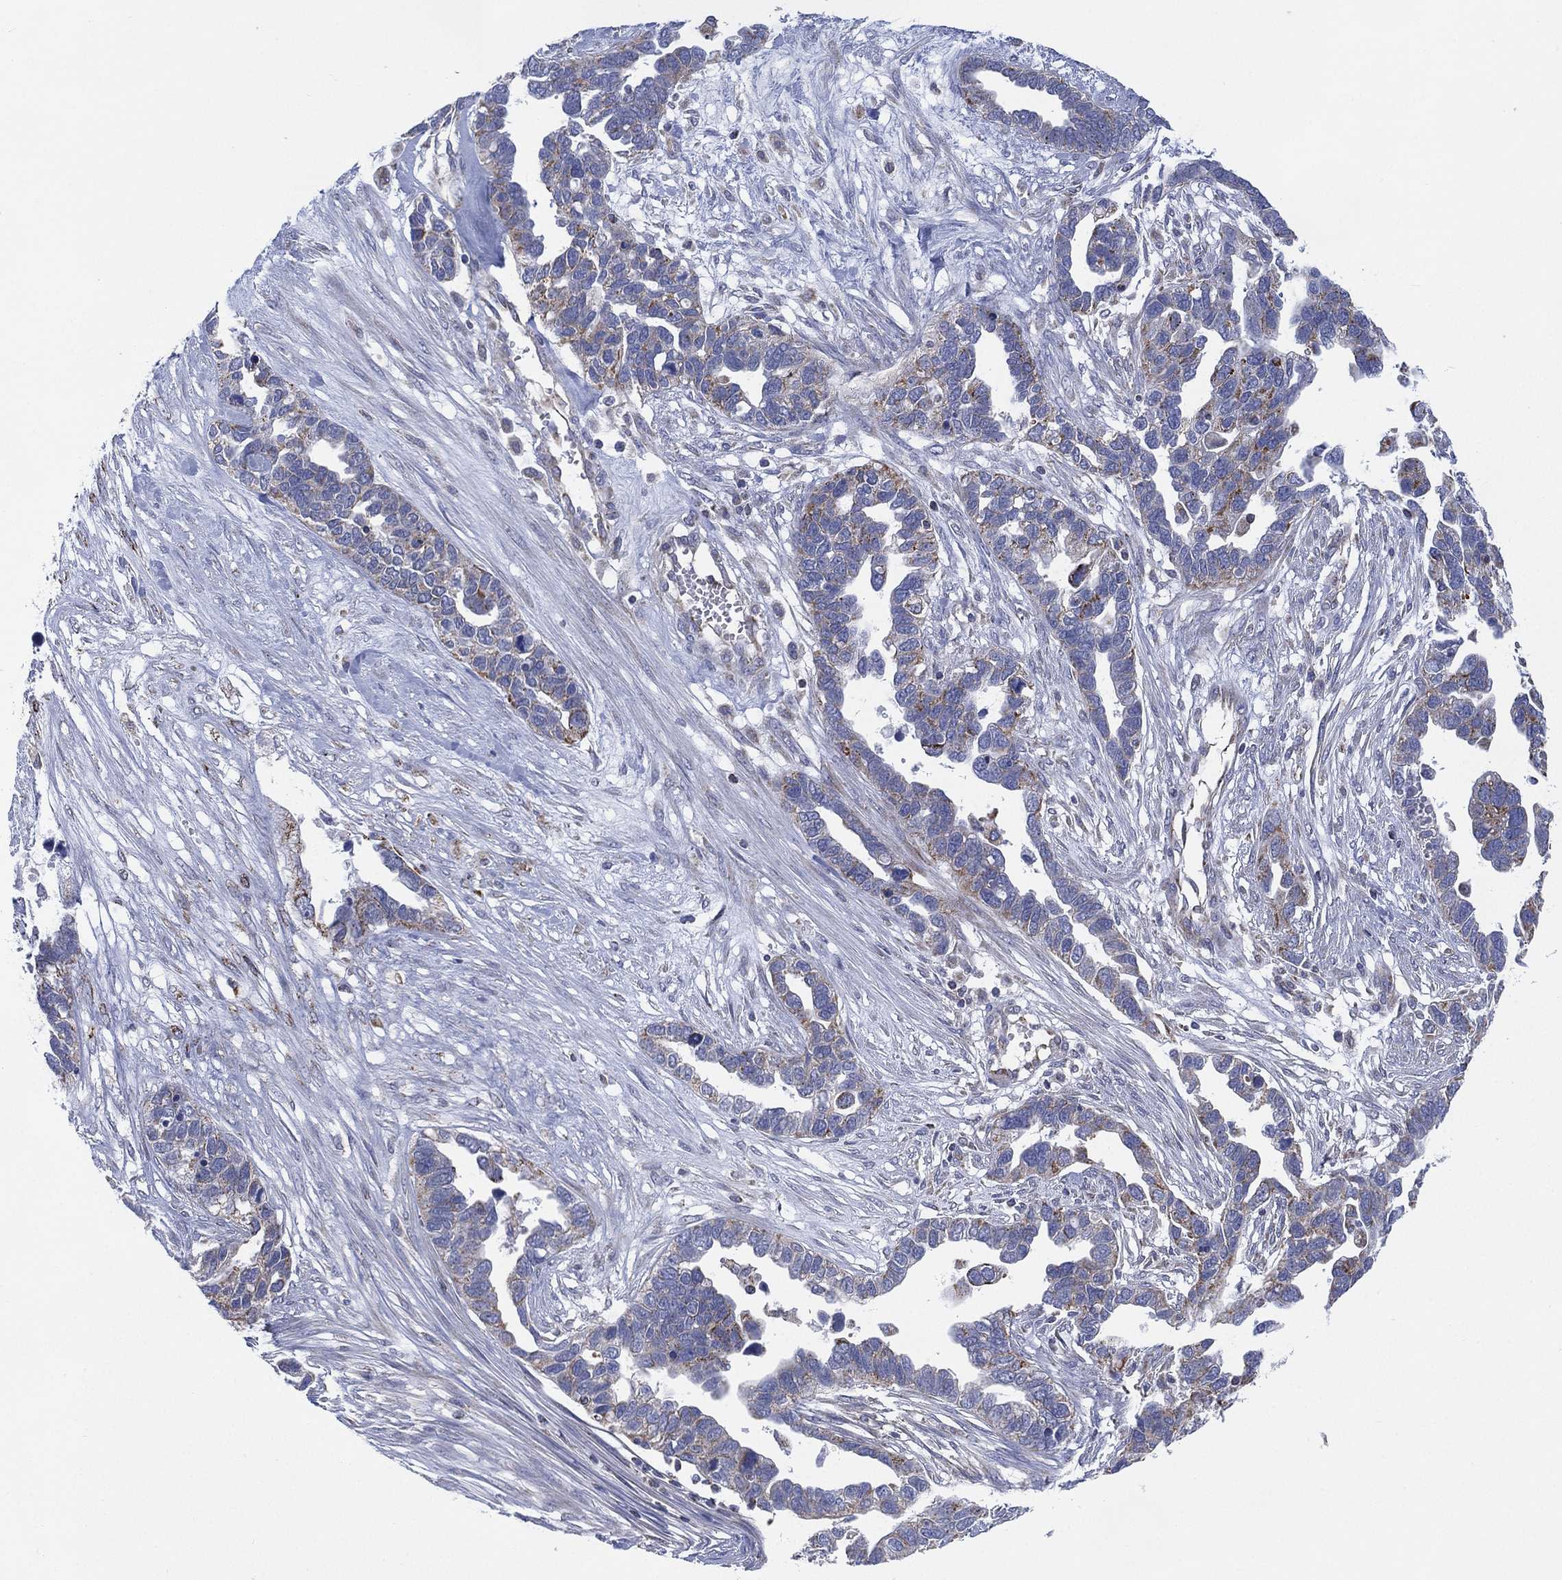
{"staining": {"intensity": "moderate", "quantity": "<25%", "location": "cytoplasmic/membranous"}, "tissue": "ovarian cancer", "cell_type": "Tumor cells", "image_type": "cancer", "snomed": [{"axis": "morphology", "description": "Cystadenocarcinoma, serous, NOS"}, {"axis": "topography", "description": "Ovary"}], "caption": "Moderate cytoplasmic/membranous positivity for a protein is identified in approximately <25% of tumor cells of serous cystadenocarcinoma (ovarian) using immunohistochemistry.", "gene": "INA", "patient": {"sex": "female", "age": 54}}